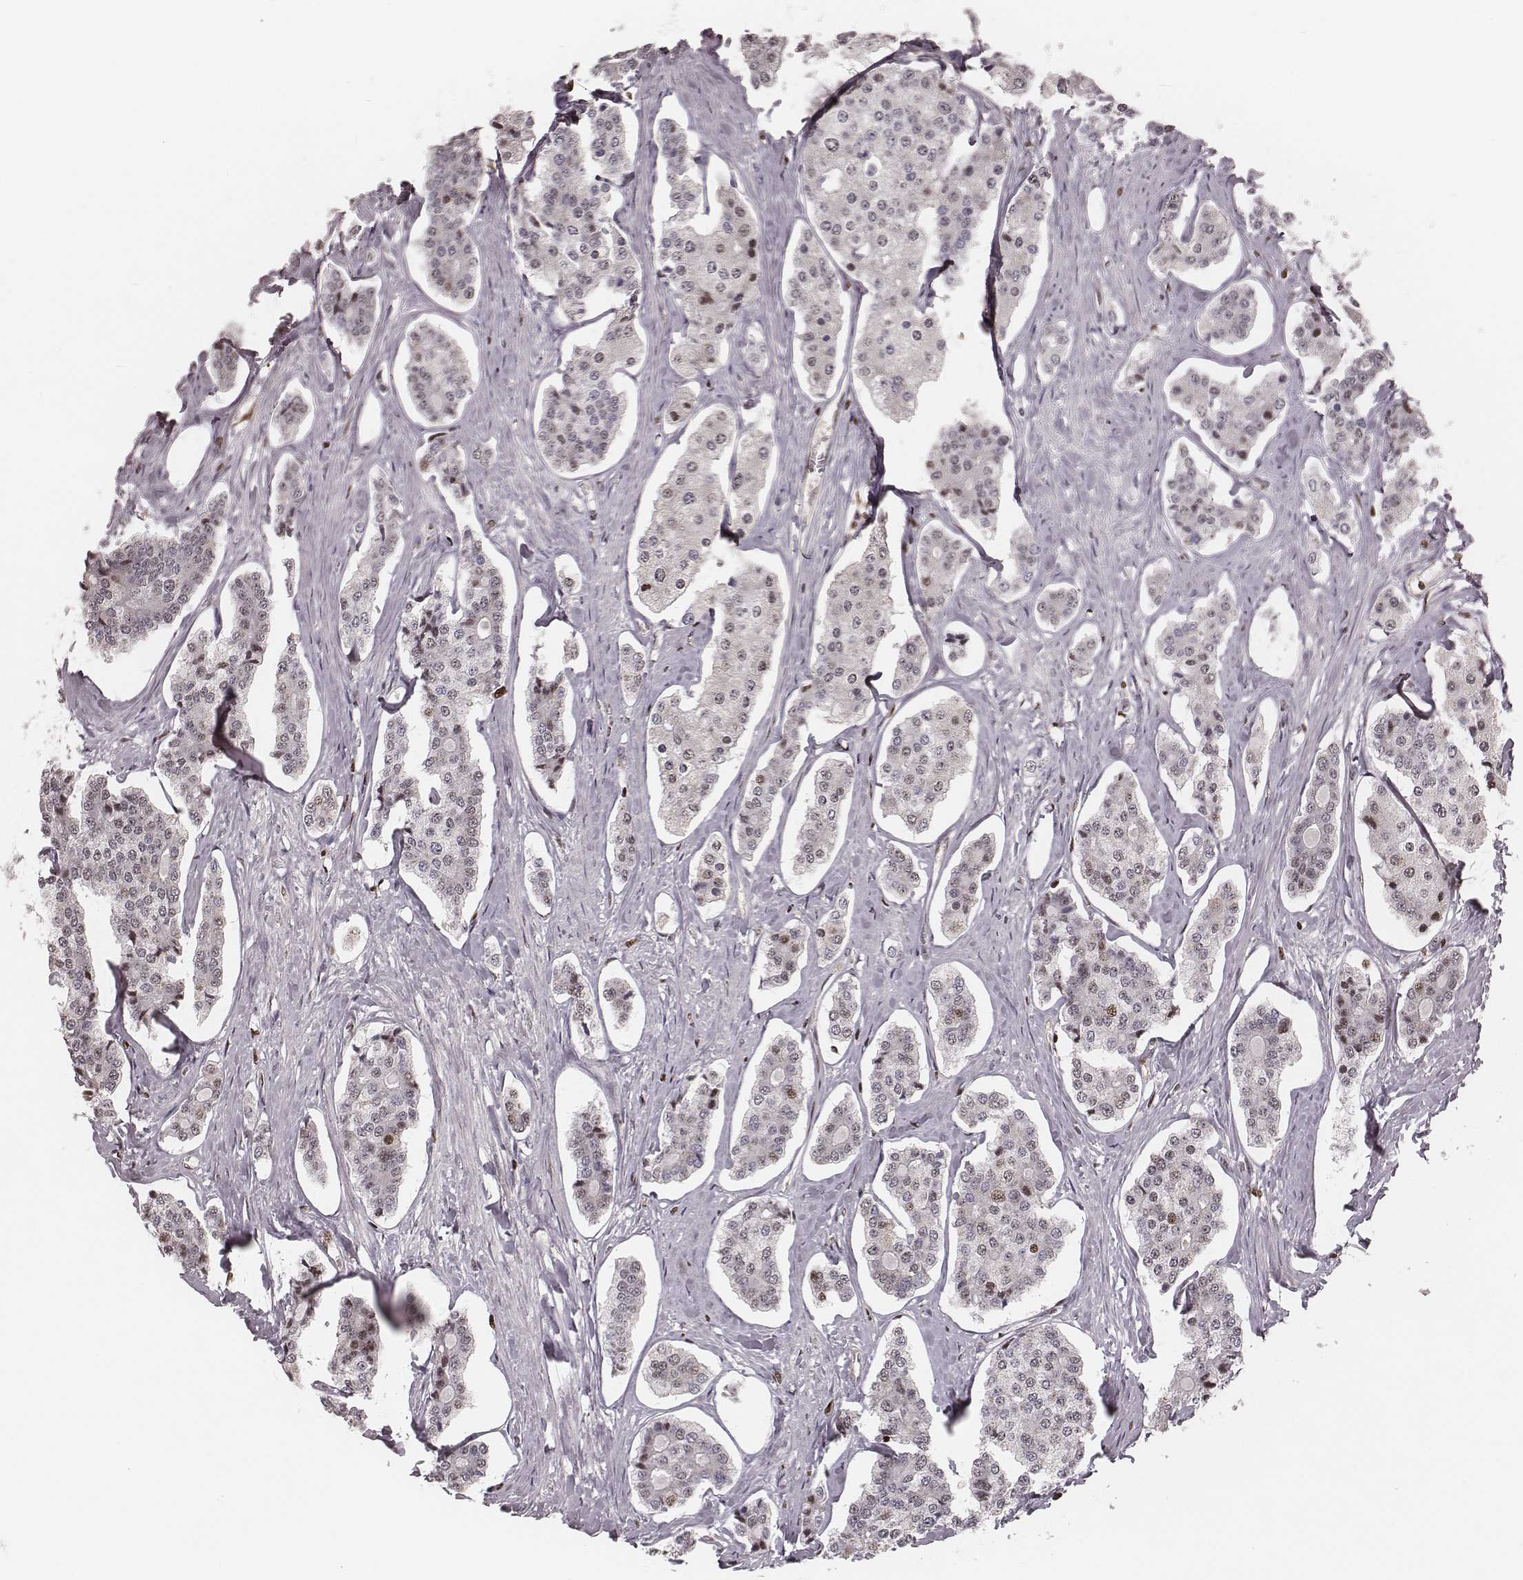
{"staining": {"intensity": "weak", "quantity": "<25%", "location": "nuclear"}, "tissue": "carcinoid", "cell_type": "Tumor cells", "image_type": "cancer", "snomed": [{"axis": "morphology", "description": "Carcinoid, malignant, NOS"}, {"axis": "topography", "description": "Small intestine"}], "caption": "DAB (3,3'-diaminobenzidine) immunohistochemical staining of human carcinoid shows no significant expression in tumor cells. (IHC, brightfield microscopy, high magnification).", "gene": "VRK3", "patient": {"sex": "female", "age": 65}}